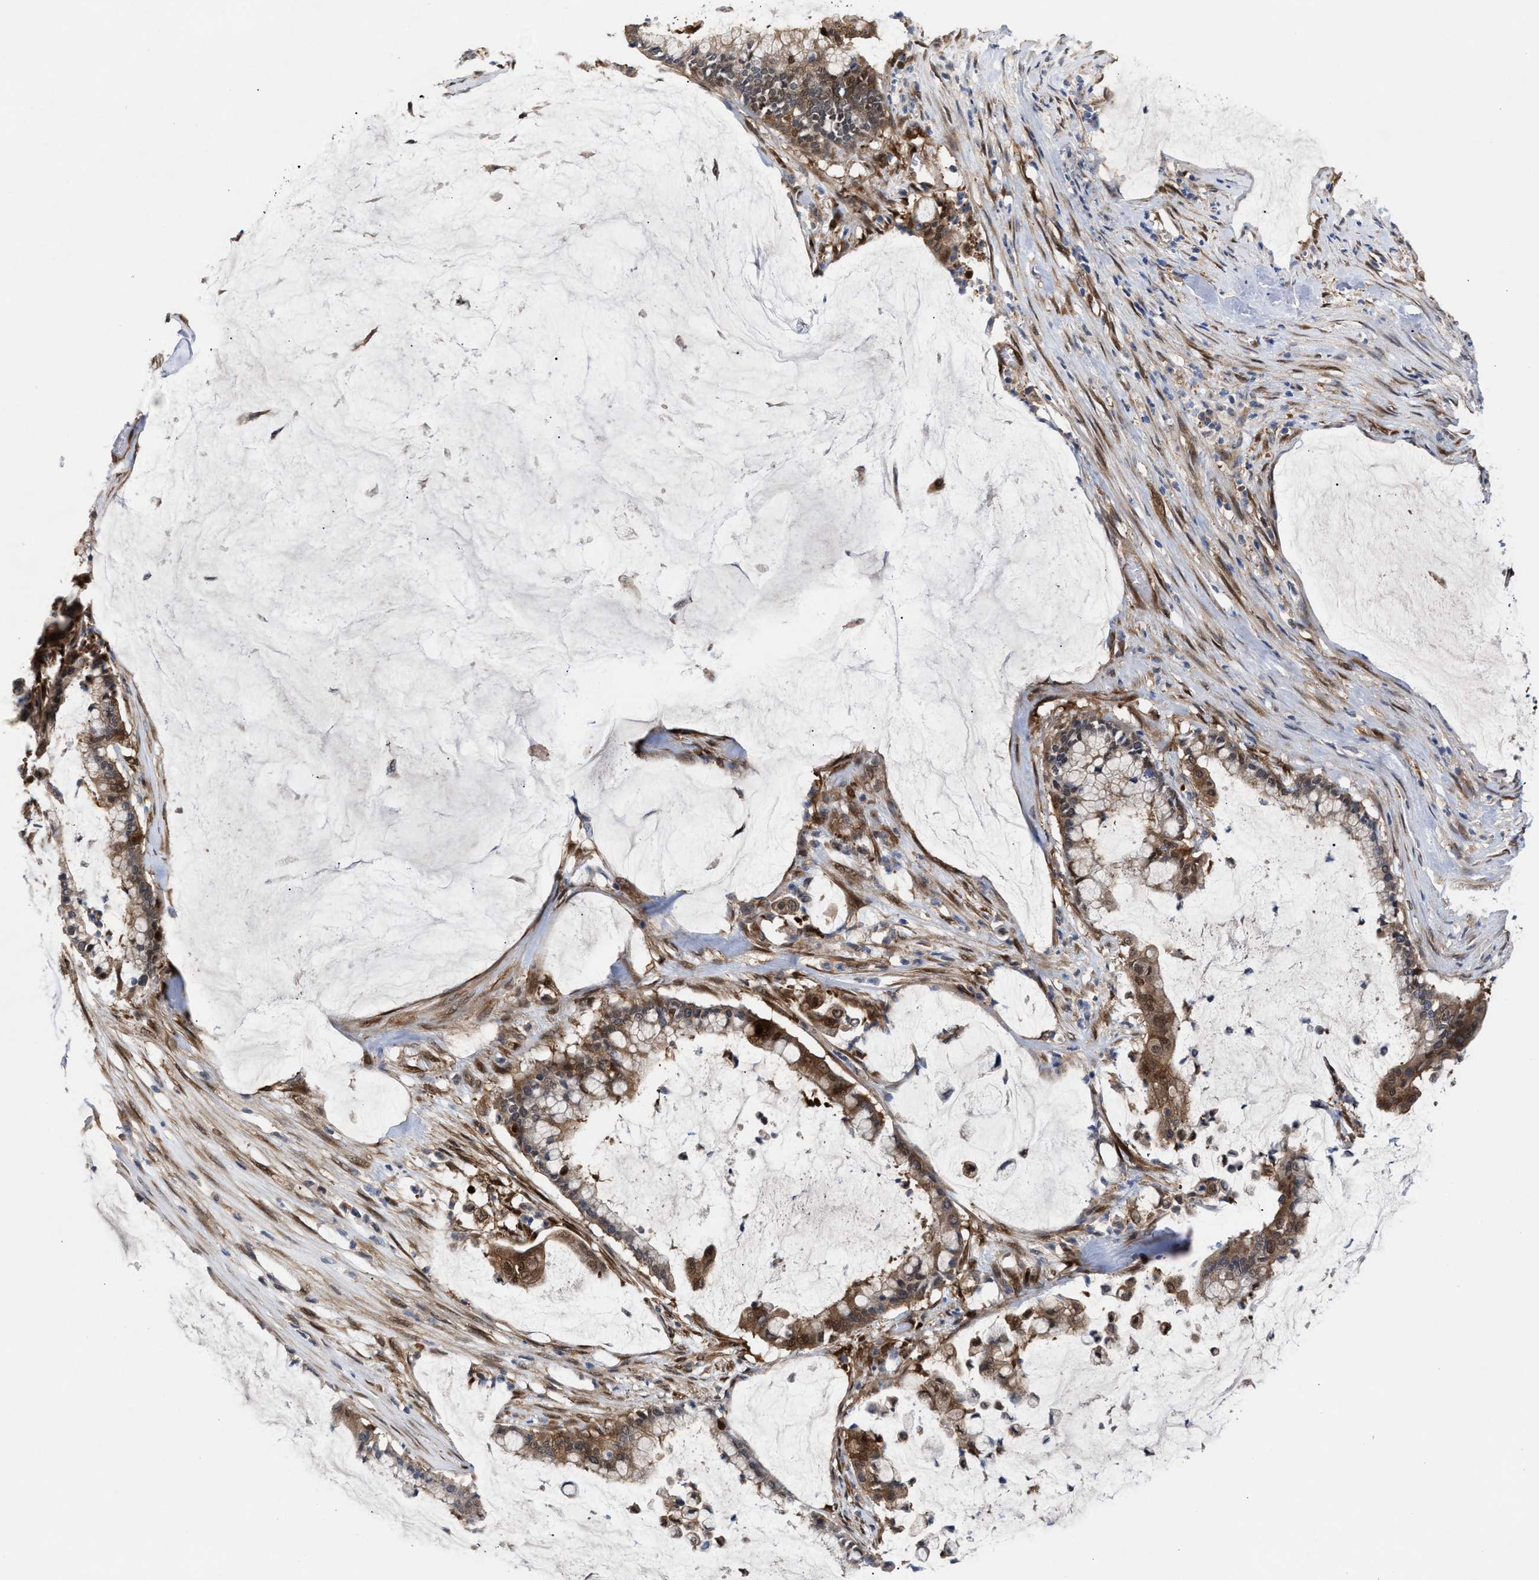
{"staining": {"intensity": "weak", "quantity": "25%-75%", "location": "cytoplasmic/membranous"}, "tissue": "pancreatic cancer", "cell_type": "Tumor cells", "image_type": "cancer", "snomed": [{"axis": "morphology", "description": "Adenocarcinoma, NOS"}, {"axis": "topography", "description": "Pancreas"}], "caption": "Weak cytoplasmic/membranous protein staining is present in approximately 25%-75% of tumor cells in pancreatic cancer (adenocarcinoma).", "gene": "TP53I3", "patient": {"sex": "male", "age": 41}}